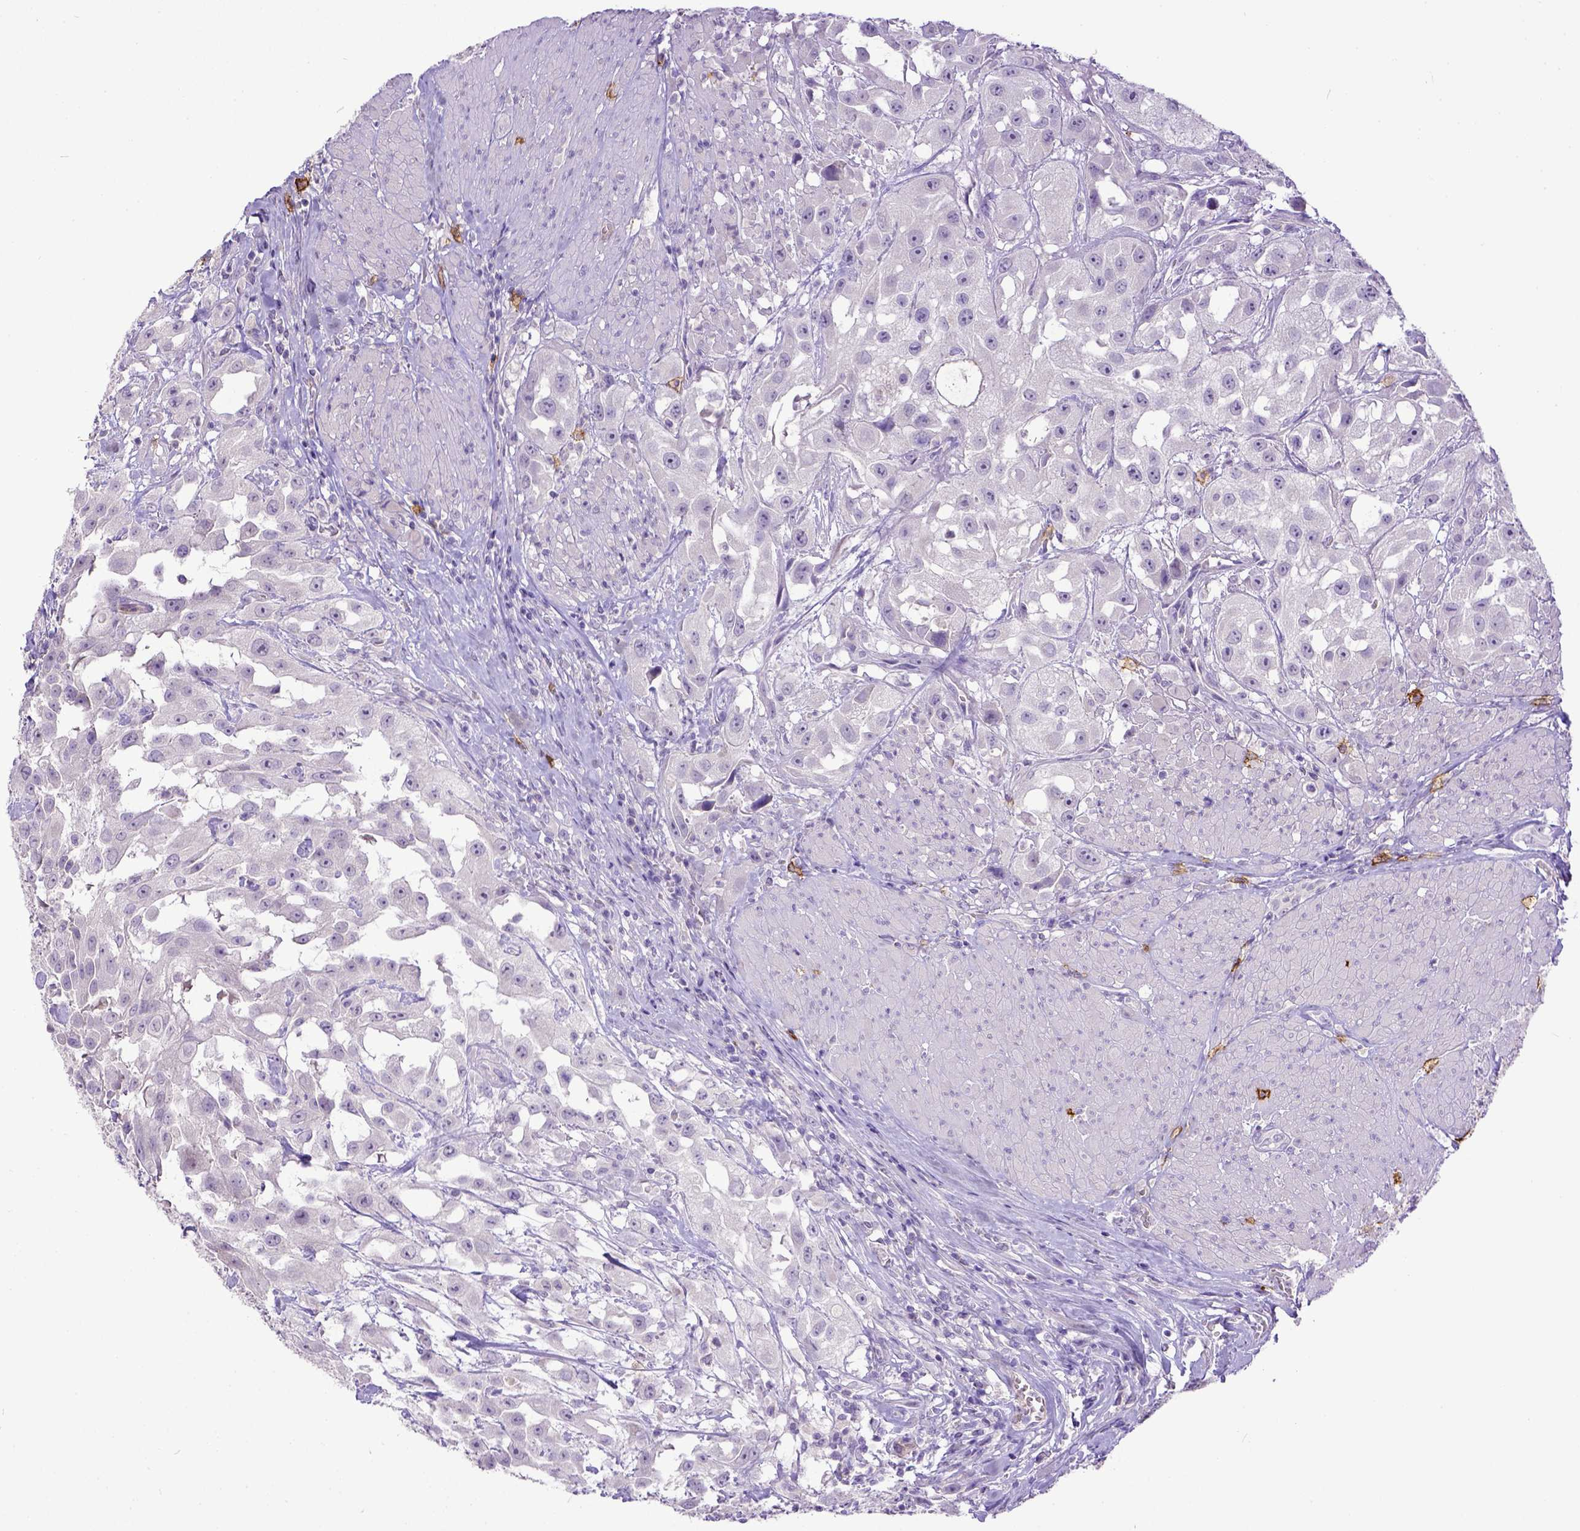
{"staining": {"intensity": "negative", "quantity": "none", "location": "none"}, "tissue": "urothelial cancer", "cell_type": "Tumor cells", "image_type": "cancer", "snomed": [{"axis": "morphology", "description": "Urothelial carcinoma, High grade"}, {"axis": "topography", "description": "Urinary bladder"}], "caption": "High power microscopy image of an immunohistochemistry micrograph of urothelial cancer, revealing no significant staining in tumor cells.", "gene": "KIT", "patient": {"sex": "male", "age": 79}}